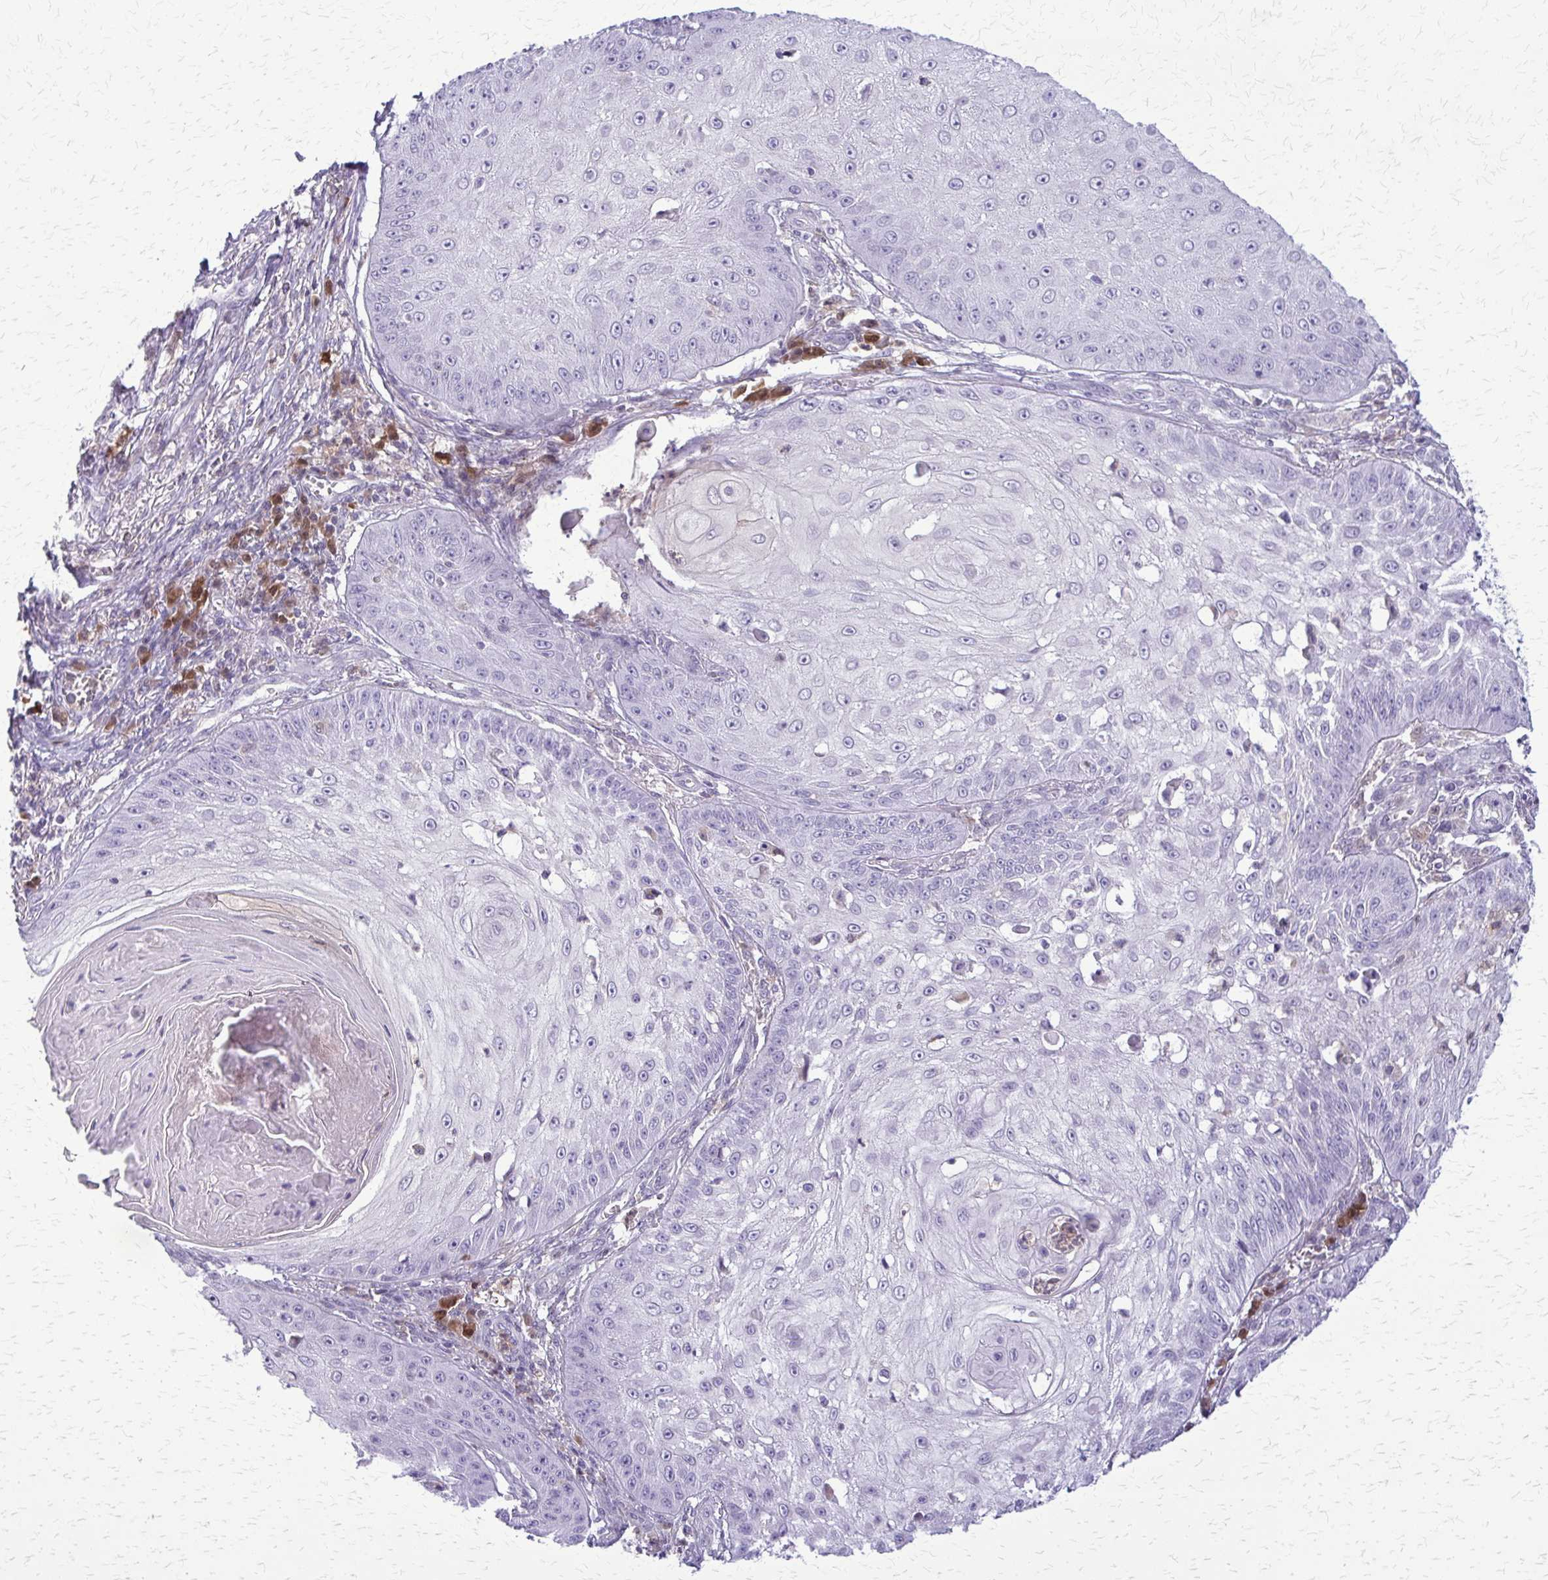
{"staining": {"intensity": "negative", "quantity": "none", "location": "none"}, "tissue": "skin cancer", "cell_type": "Tumor cells", "image_type": "cancer", "snomed": [{"axis": "morphology", "description": "Squamous cell carcinoma, NOS"}, {"axis": "topography", "description": "Skin"}], "caption": "The image displays no significant expression in tumor cells of skin squamous cell carcinoma.", "gene": "GLRX", "patient": {"sex": "male", "age": 70}}